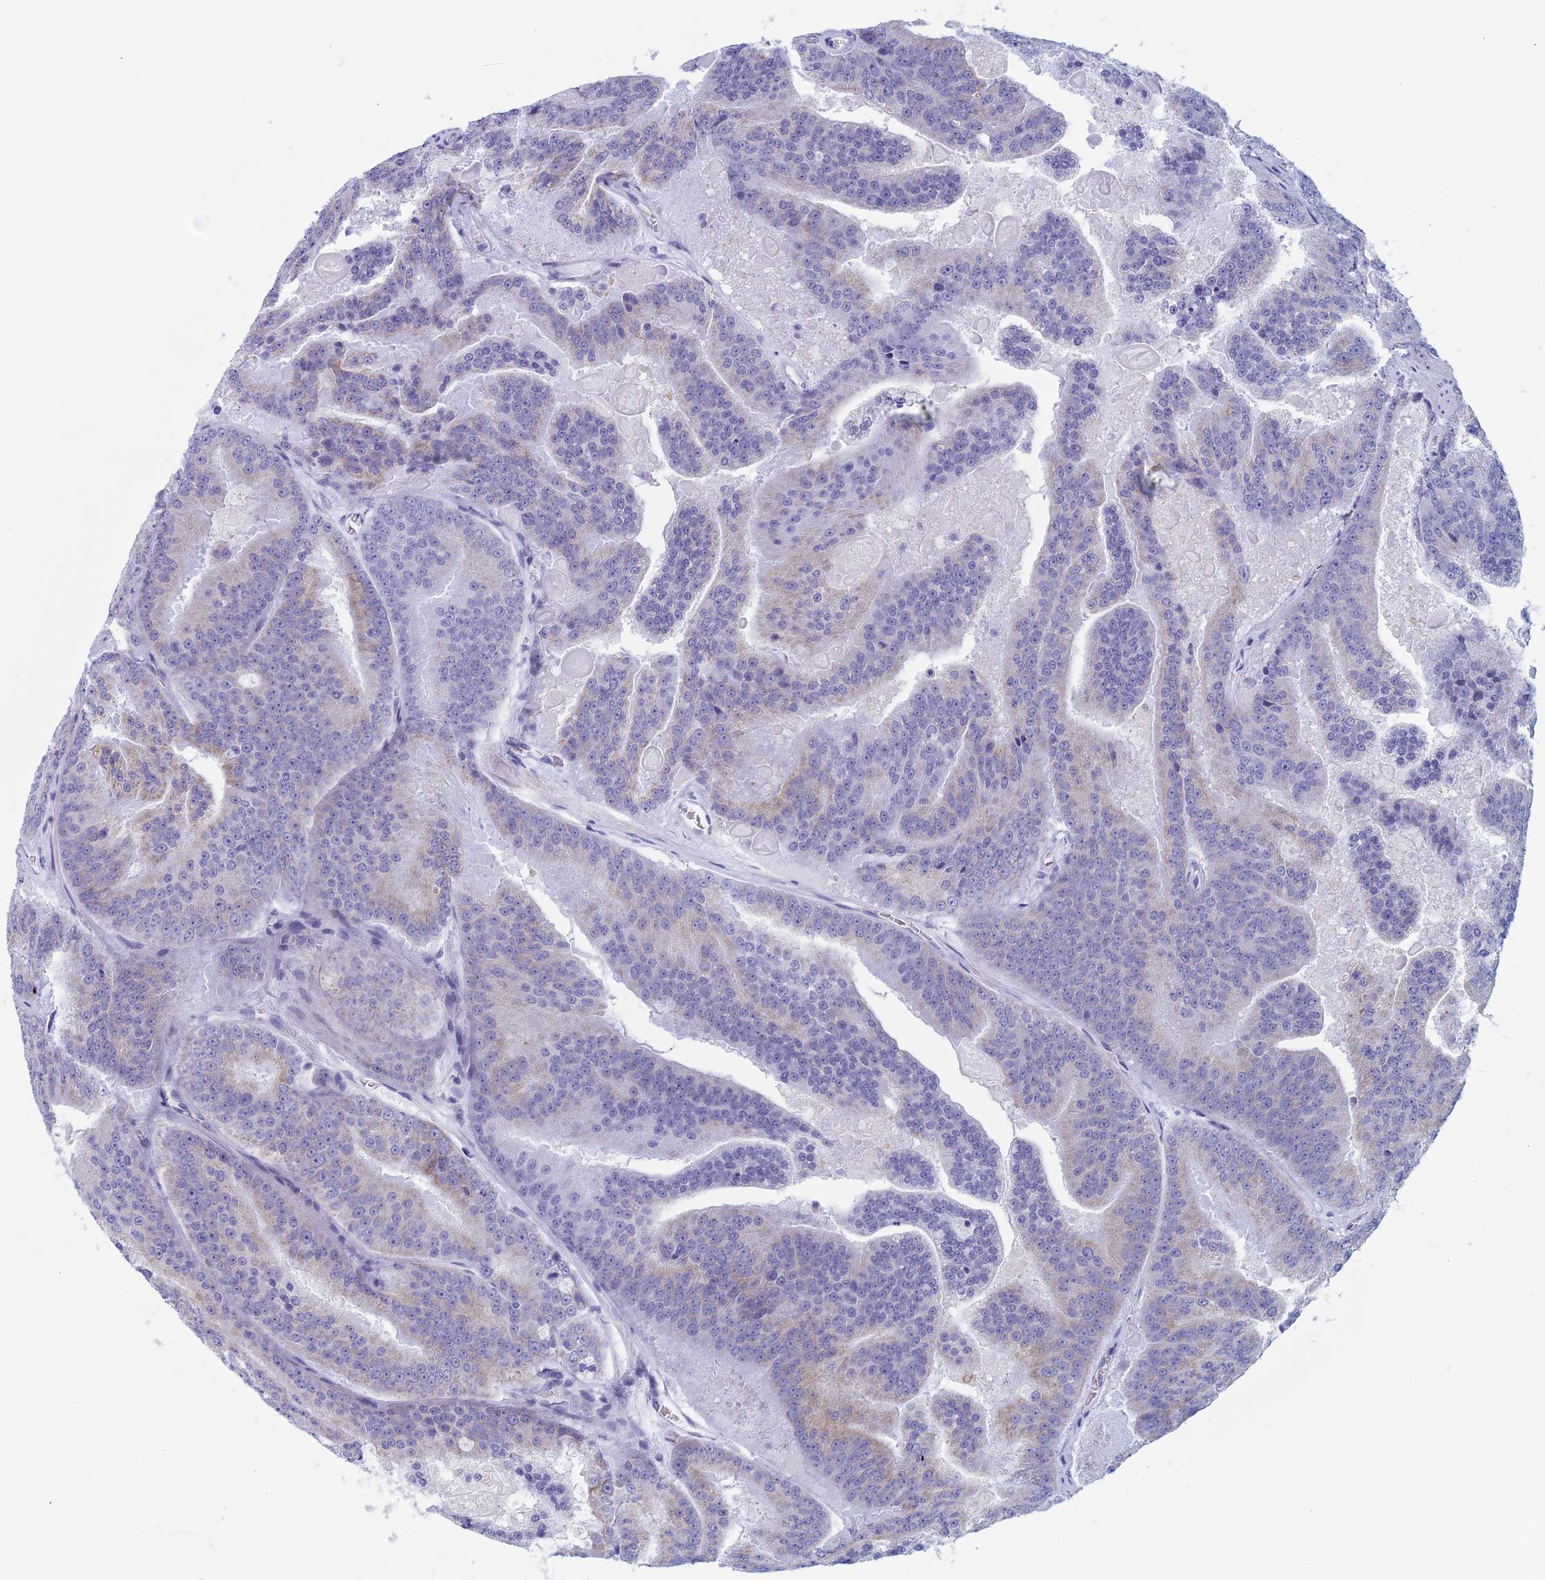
{"staining": {"intensity": "weak", "quantity": "<25%", "location": "cytoplasmic/membranous"}, "tissue": "prostate cancer", "cell_type": "Tumor cells", "image_type": "cancer", "snomed": [{"axis": "morphology", "description": "Adenocarcinoma, High grade"}, {"axis": "topography", "description": "Prostate"}], "caption": "Prostate cancer was stained to show a protein in brown. There is no significant staining in tumor cells. (IHC, brightfield microscopy, high magnification).", "gene": "NDUFB9", "patient": {"sex": "male", "age": 61}}